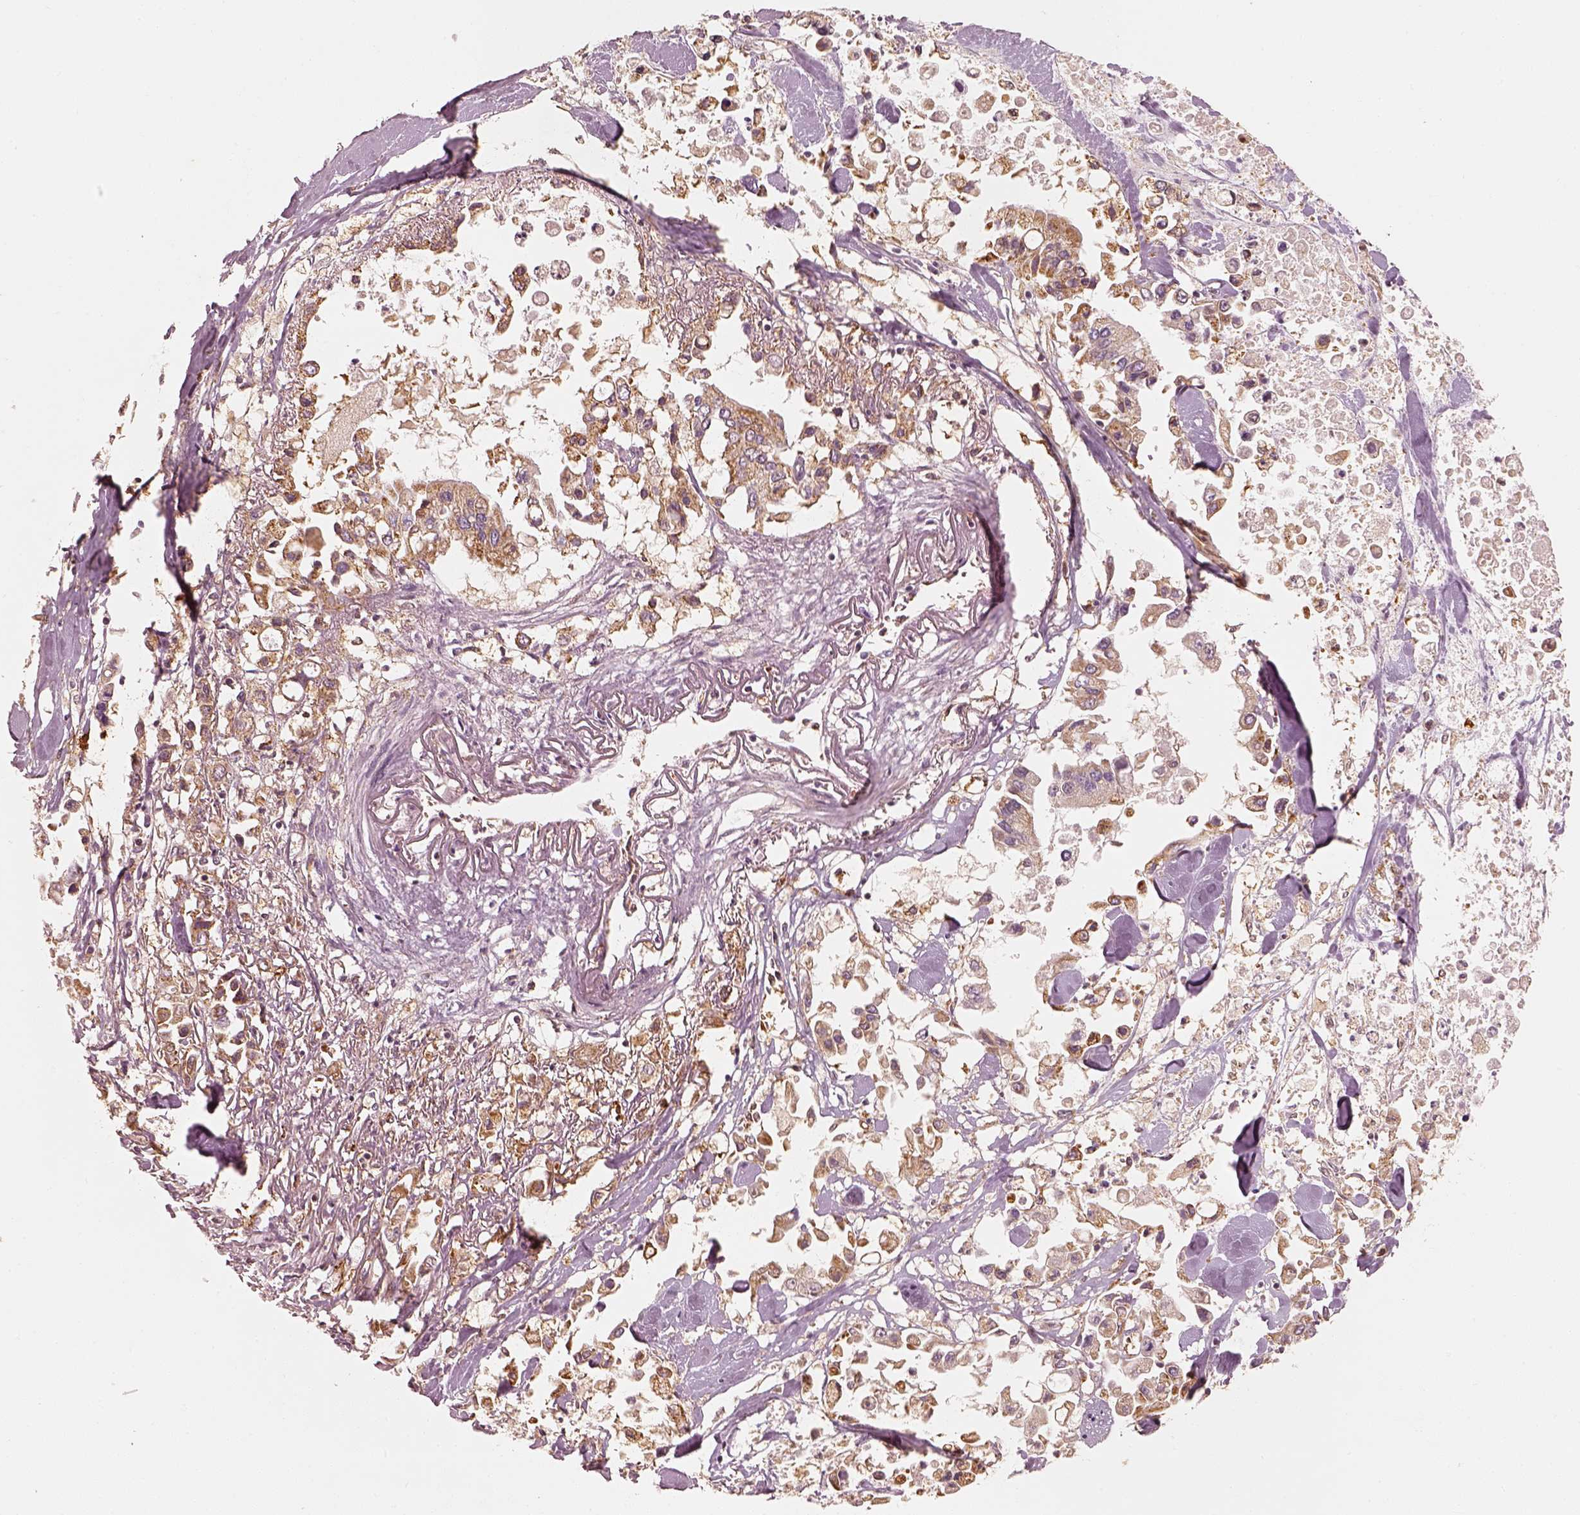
{"staining": {"intensity": "moderate", "quantity": ">75%", "location": "cytoplasmic/membranous"}, "tissue": "pancreatic cancer", "cell_type": "Tumor cells", "image_type": "cancer", "snomed": [{"axis": "morphology", "description": "Adenocarcinoma, NOS"}, {"axis": "topography", "description": "Pancreas"}], "caption": "Pancreatic cancer (adenocarcinoma) stained with a protein marker displays moderate staining in tumor cells.", "gene": "FSCN1", "patient": {"sex": "female", "age": 83}}